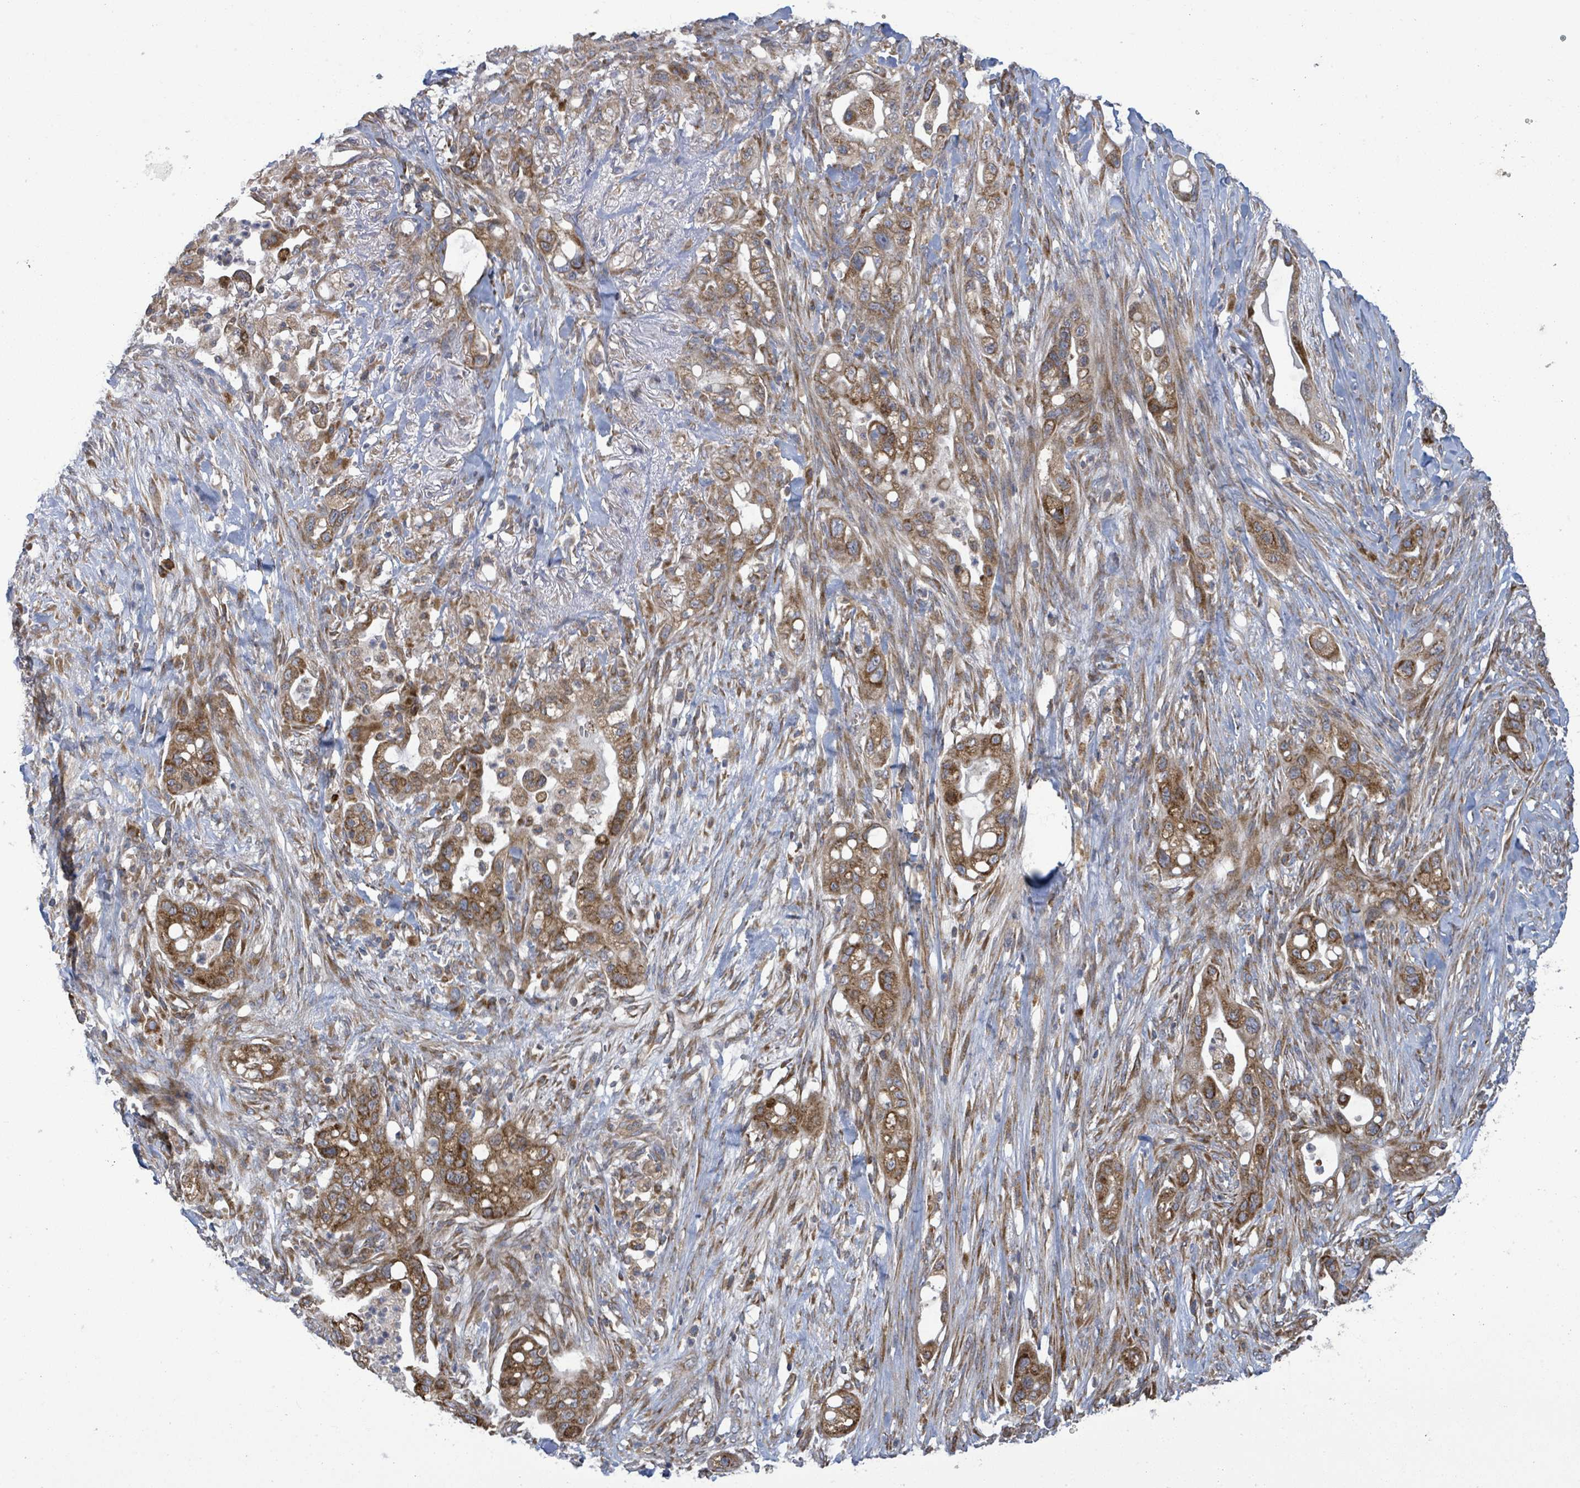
{"staining": {"intensity": "moderate", "quantity": ">75%", "location": "cytoplasmic/membranous"}, "tissue": "pancreatic cancer", "cell_type": "Tumor cells", "image_type": "cancer", "snomed": [{"axis": "morphology", "description": "Adenocarcinoma, NOS"}, {"axis": "topography", "description": "Pancreas"}], "caption": "Adenocarcinoma (pancreatic) stained for a protein reveals moderate cytoplasmic/membranous positivity in tumor cells.", "gene": "NOMO1", "patient": {"sex": "male", "age": 44}}